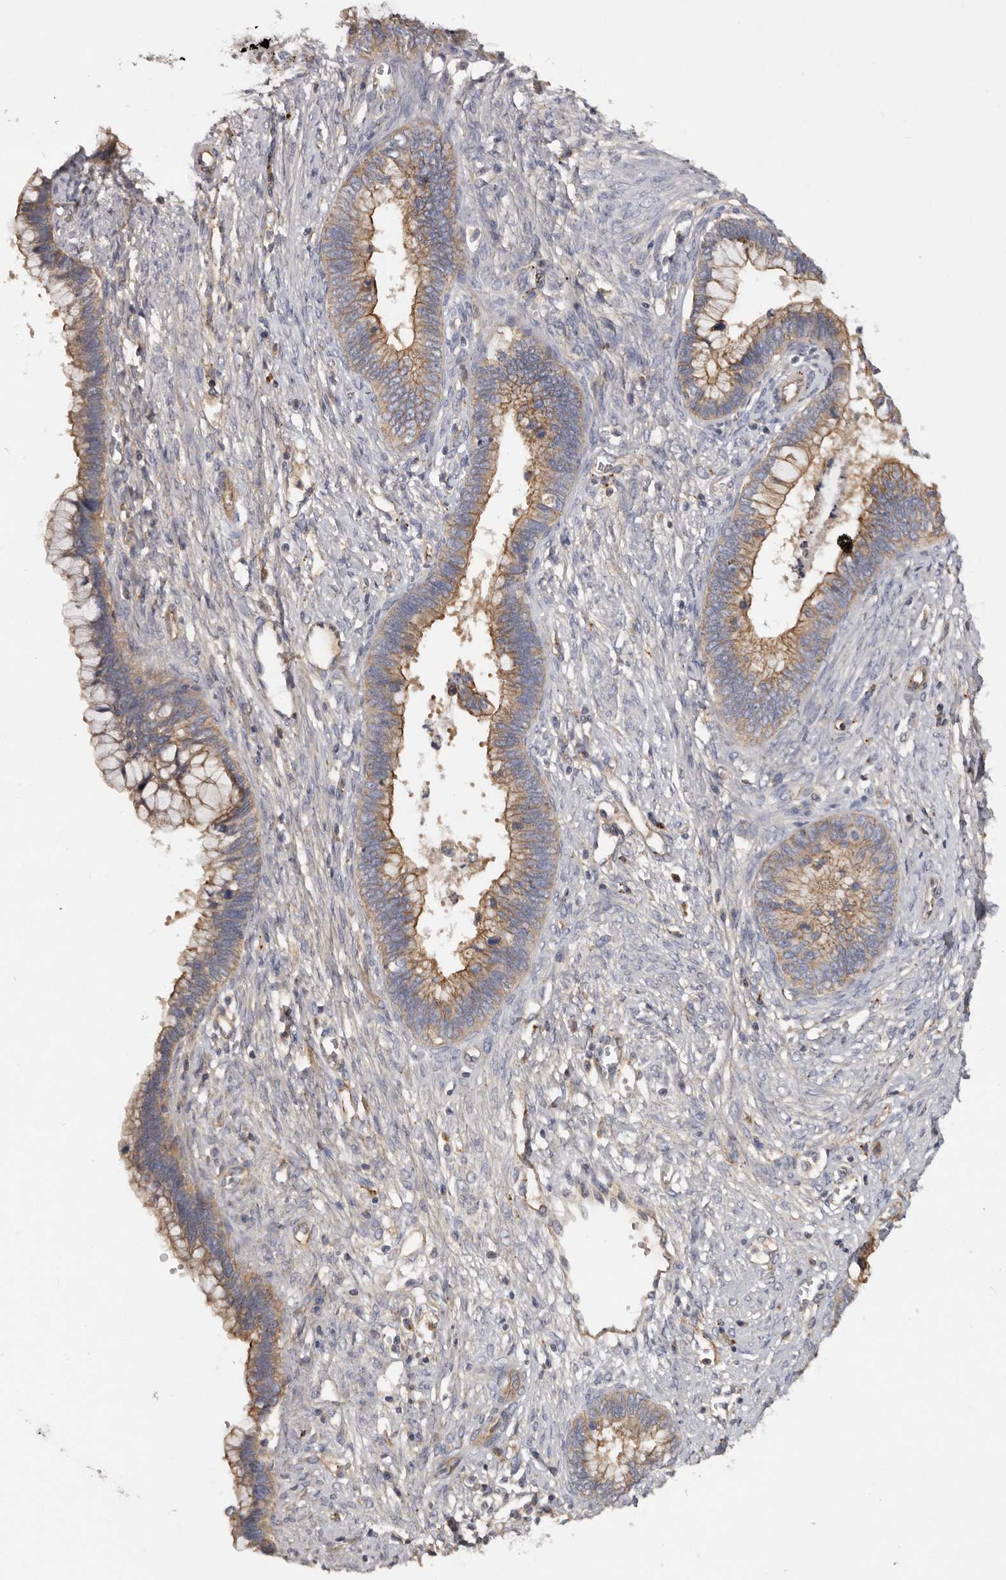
{"staining": {"intensity": "moderate", "quantity": ">75%", "location": "cytoplasmic/membranous"}, "tissue": "cervical cancer", "cell_type": "Tumor cells", "image_type": "cancer", "snomed": [{"axis": "morphology", "description": "Adenocarcinoma, NOS"}, {"axis": "topography", "description": "Cervix"}], "caption": "Human cervical adenocarcinoma stained for a protein (brown) demonstrates moderate cytoplasmic/membranous positive positivity in about >75% of tumor cells.", "gene": "INKA2", "patient": {"sex": "female", "age": 44}}